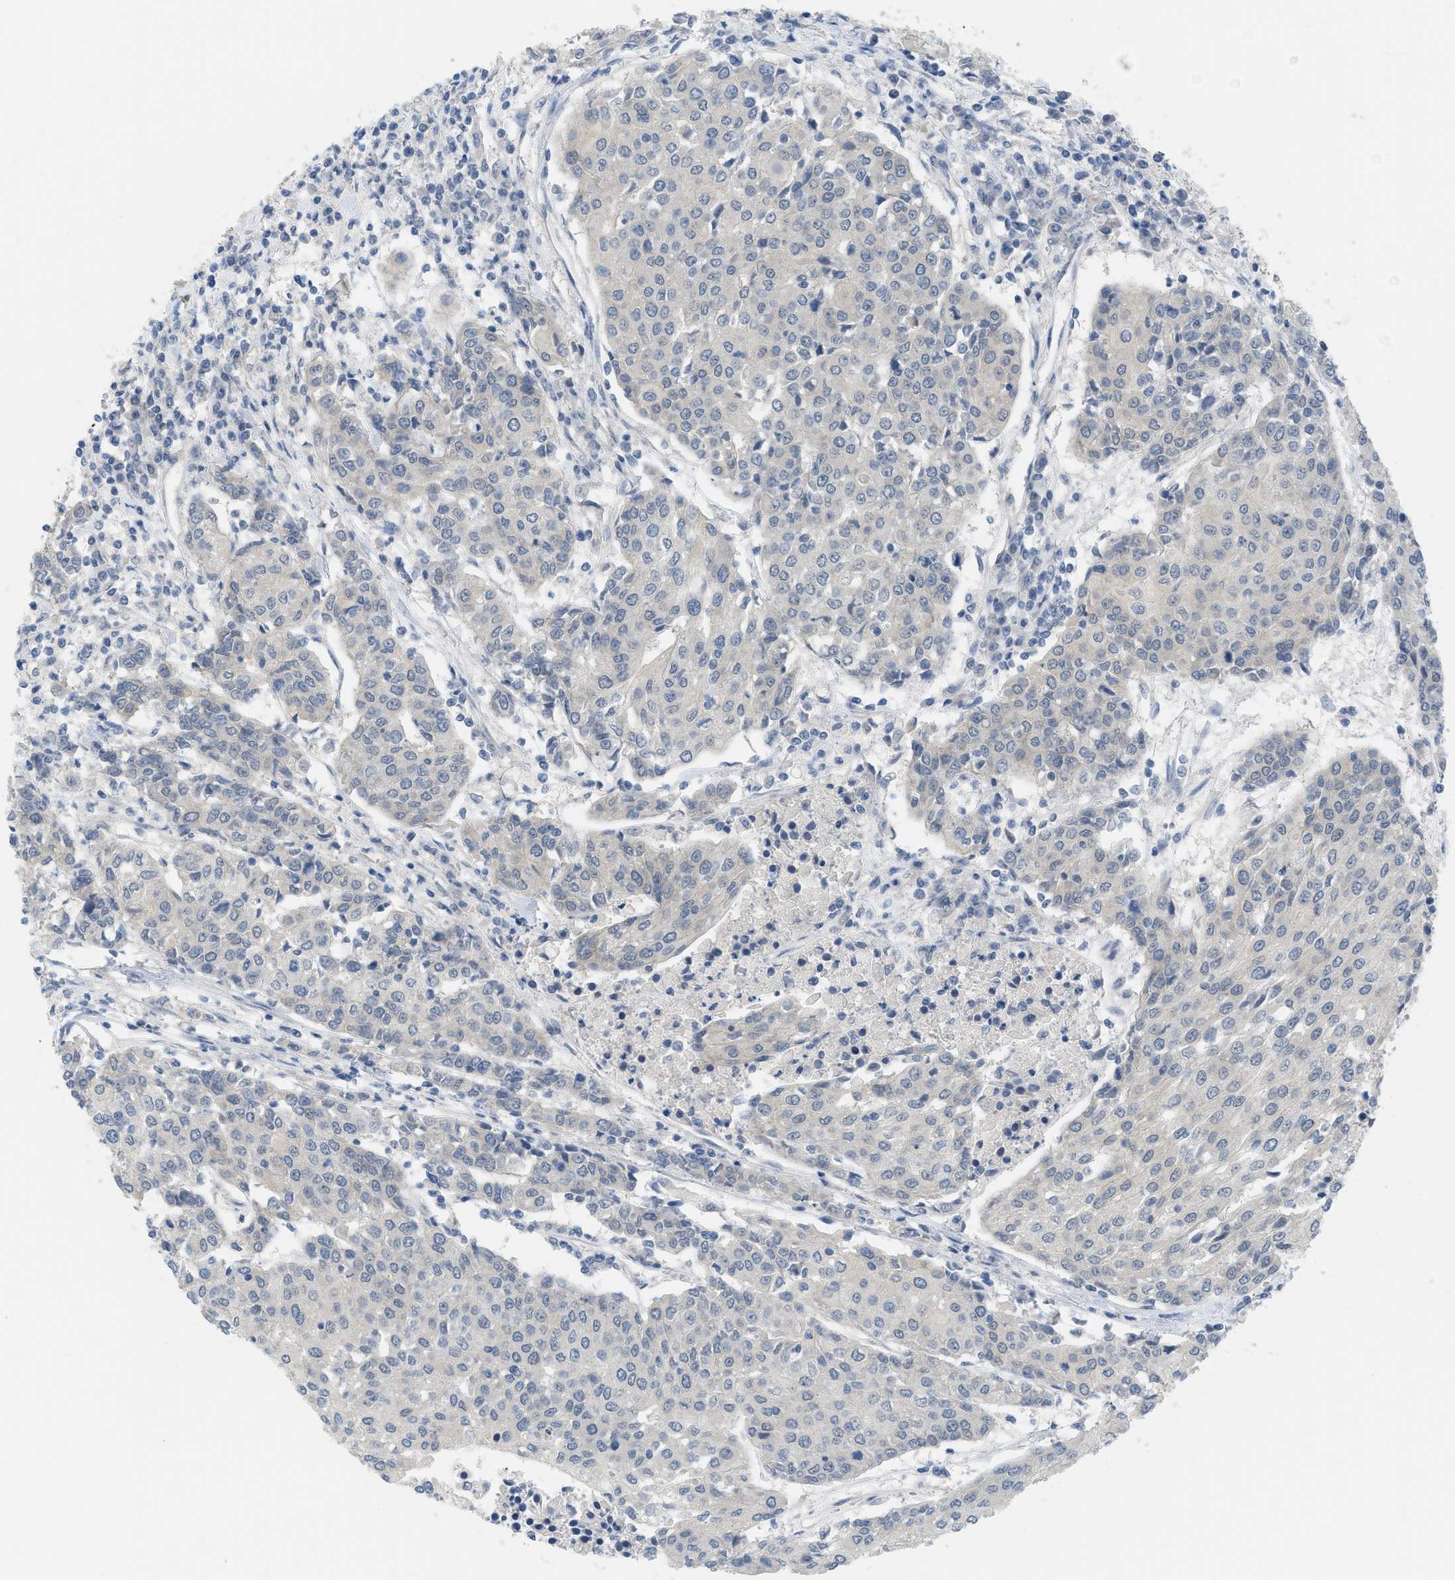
{"staining": {"intensity": "negative", "quantity": "none", "location": "none"}, "tissue": "urothelial cancer", "cell_type": "Tumor cells", "image_type": "cancer", "snomed": [{"axis": "morphology", "description": "Urothelial carcinoma, High grade"}, {"axis": "topography", "description": "Urinary bladder"}], "caption": "Human urothelial carcinoma (high-grade) stained for a protein using IHC exhibits no expression in tumor cells.", "gene": "TNFAIP1", "patient": {"sex": "female", "age": 85}}